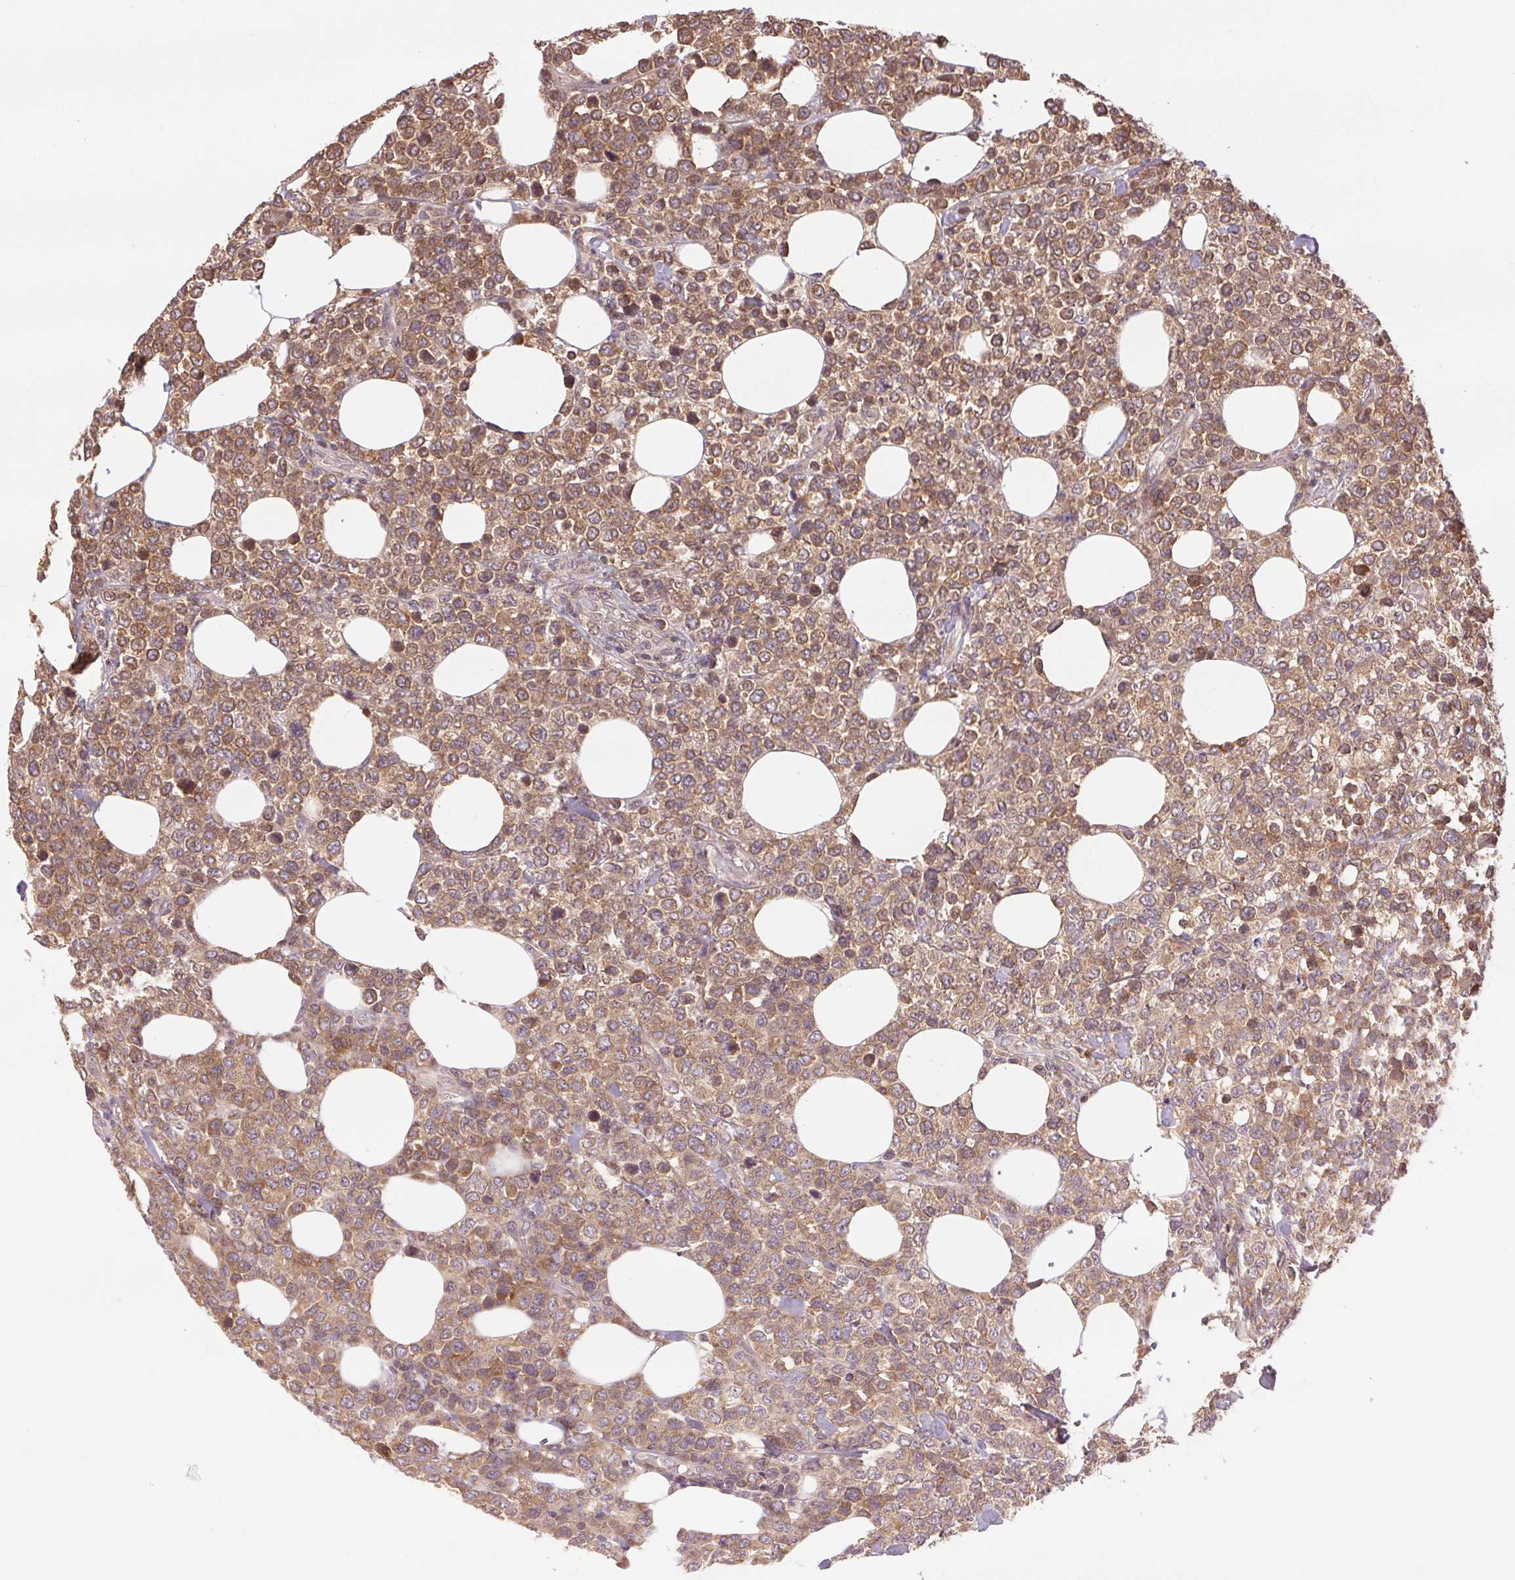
{"staining": {"intensity": "moderate", "quantity": ">75%", "location": "cytoplasmic/membranous"}, "tissue": "lymphoma", "cell_type": "Tumor cells", "image_type": "cancer", "snomed": [{"axis": "morphology", "description": "Malignant lymphoma, non-Hodgkin's type, High grade"}, {"axis": "topography", "description": "Soft tissue"}], "caption": "A brown stain labels moderate cytoplasmic/membranous positivity of a protein in human malignant lymphoma, non-Hodgkin's type (high-grade) tumor cells.", "gene": "BTF3L4", "patient": {"sex": "female", "age": 56}}